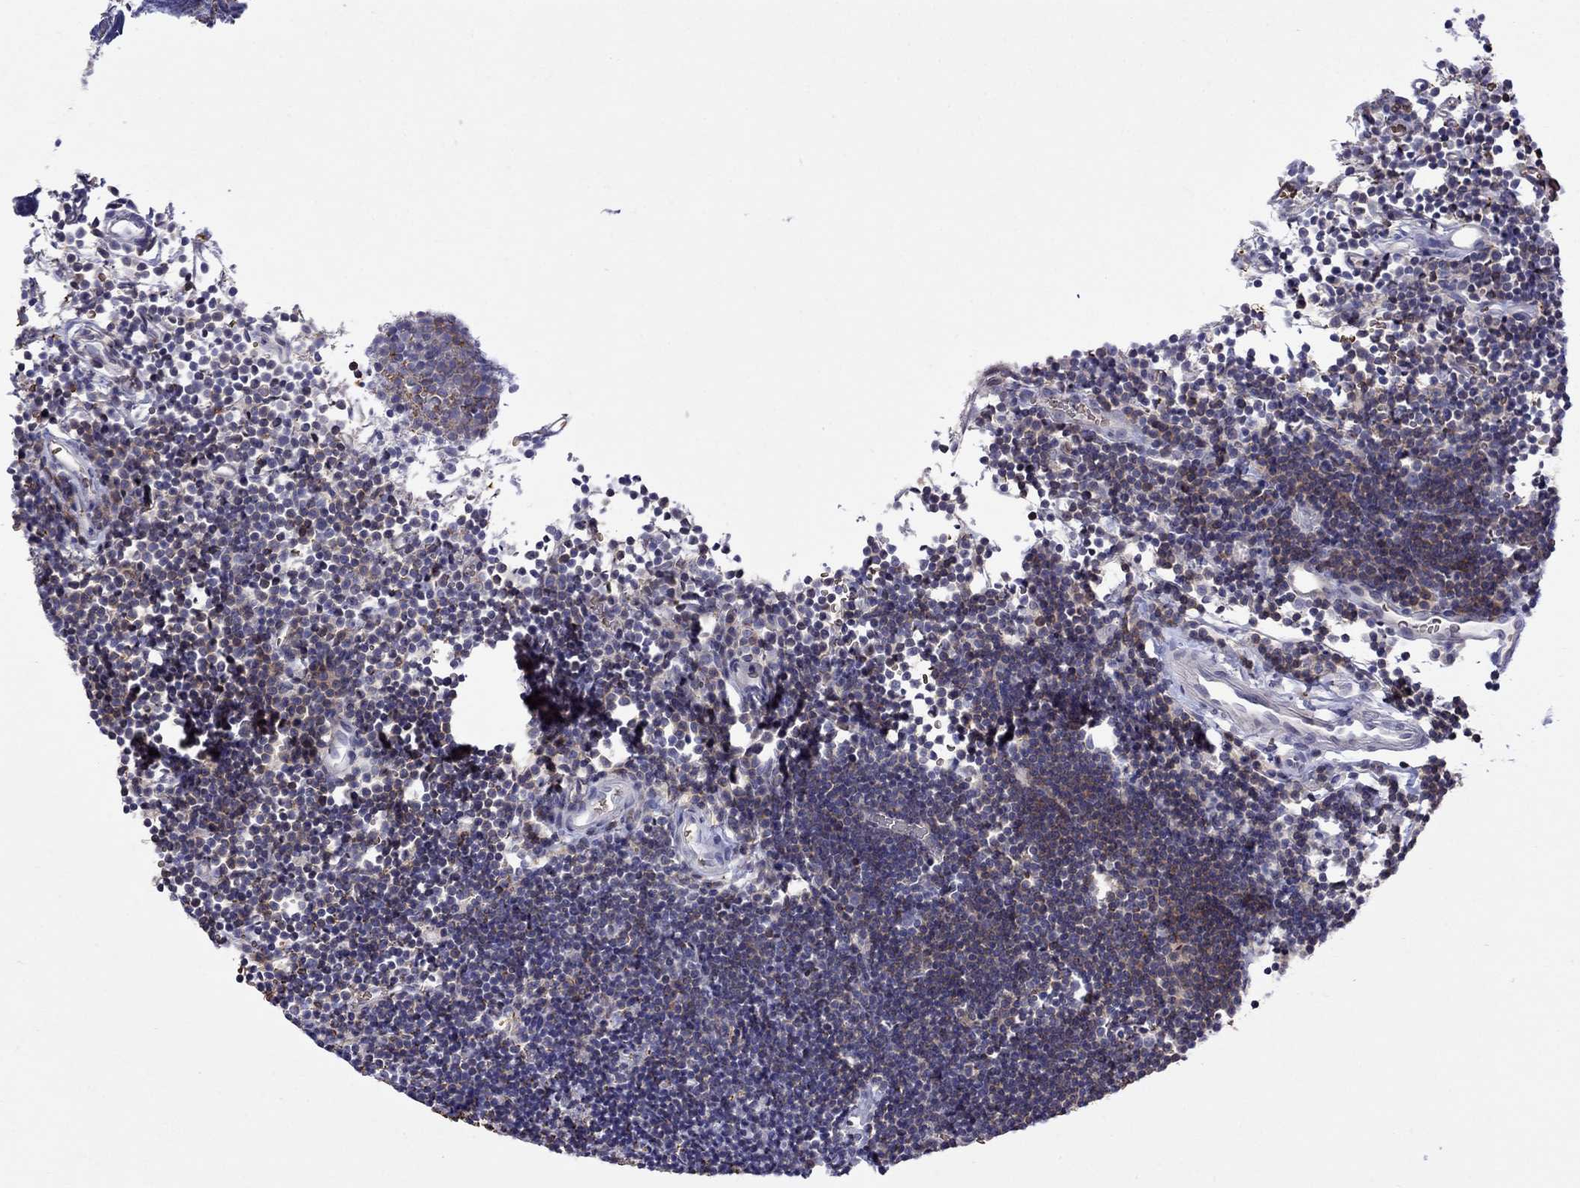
{"staining": {"intensity": "moderate", "quantity": "25%-75%", "location": "cytoplasmic/membranous"}, "tissue": "lymphoma", "cell_type": "Tumor cells", "image_type": "cancer", "snomed": [{"axis": "morphology", "description": "Malignant lymphoma, non-Hodgkin's type, Low grade"}, {"axis": "topography", "description": "Brain"}], "caption": "Immunohistochemical staining of human lymphoma demonstrates medium levels of moderate cytoplasmic/membranous protein staining in about 25%-75% of tumor cells.", "gene": "ADAM28", "patient": {"sex": "female", "age": 66}}